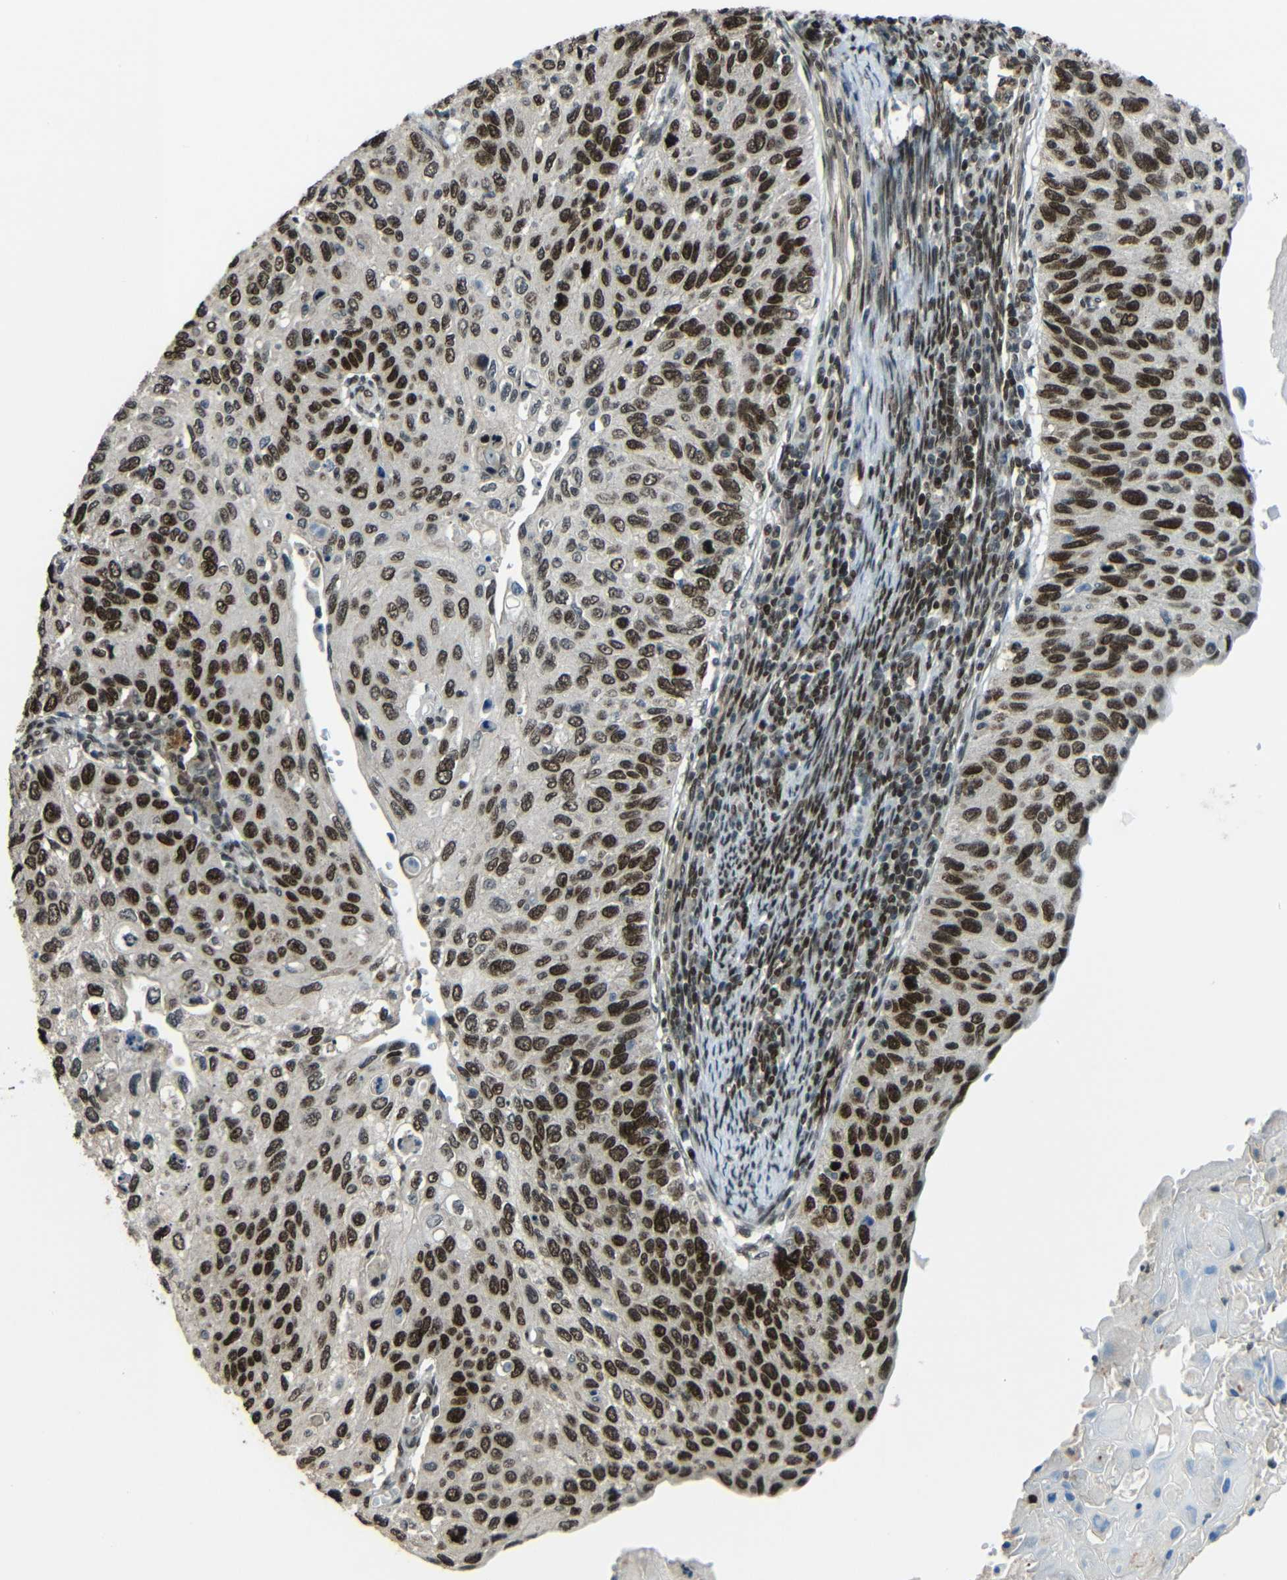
{"staining": {"intensity": "strong", "quantity": ">75%", "location": "nuclear"}, "tissue": "cervical cancer", "cell_type": "Tumor cells", "image_type": "cancer", "snomed": [{"axis": "morphology", "description": "Squamous cell carcinoma, NOS"}, {"axis": "topography", "description": "Cervix"}], "caption": "Cervical cancer stained with DAB (3,3'-diaminobenzidine) immunohistochemistry (IHC) shows high levels of strong nuclear staining in about >75% of tumor cells.", "gene": "PSIP1", "patient": {"sex": "female", "age": 70}}